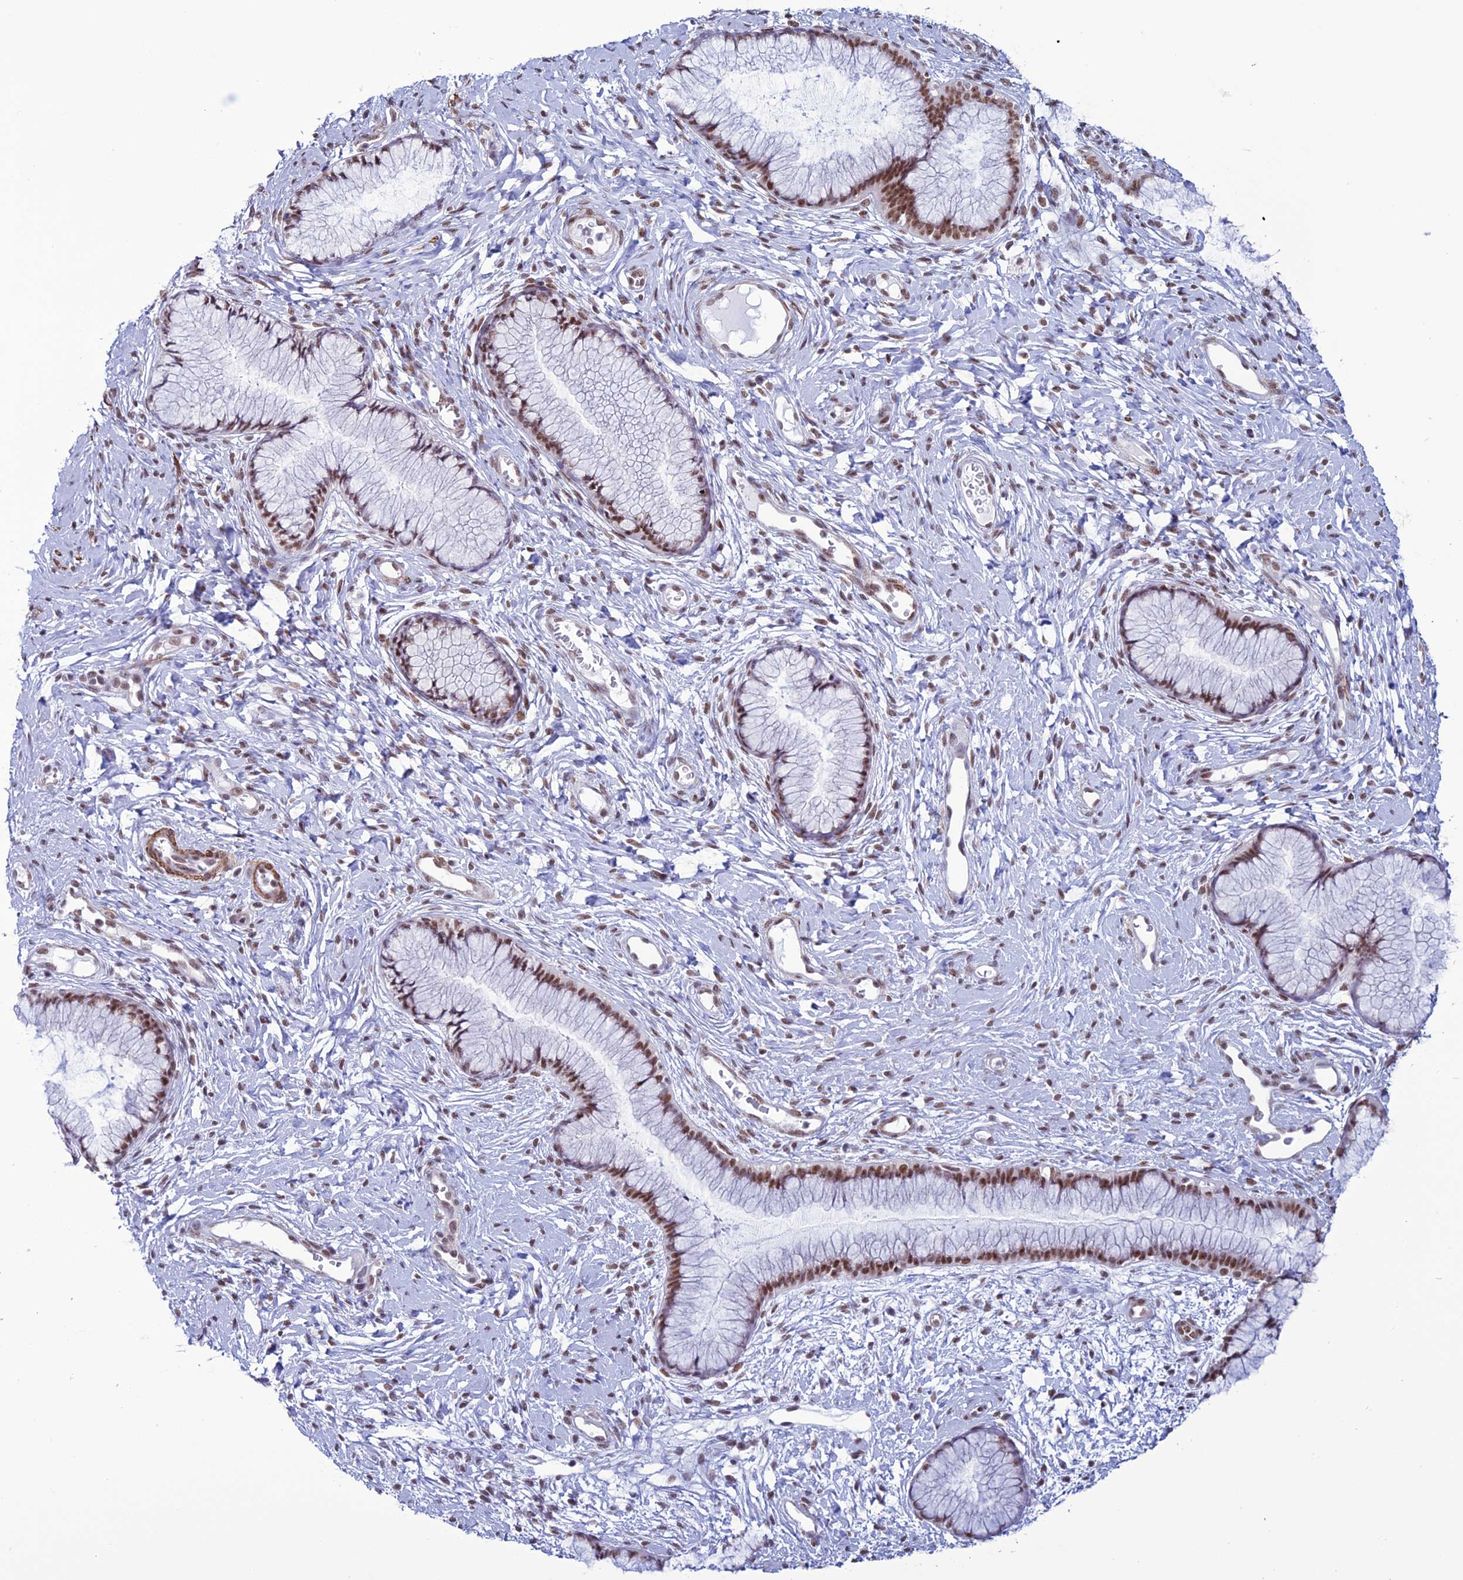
{"staining": {"intensity": "moderate", "quantity": ">75%", "location": "nuclear"}, "tissue": "cervix", "cell_type": "Glandular cells", "image_type": "normal", "snomed": [{"axis": "morphology", "description": "Normal tissue, NOS"}, {"axis": "topography", "description": "Cervix"}], "caption": "Immunohistochemical staining of unremarkable cervix exhibits moderate nuclear protein expression in about >75% of glandular cells. (brown staining indicates protein expression, while blue staining denotes nuclei).", "gene": "U2AF1", "patient": {"sex": "female", "age": 42}}